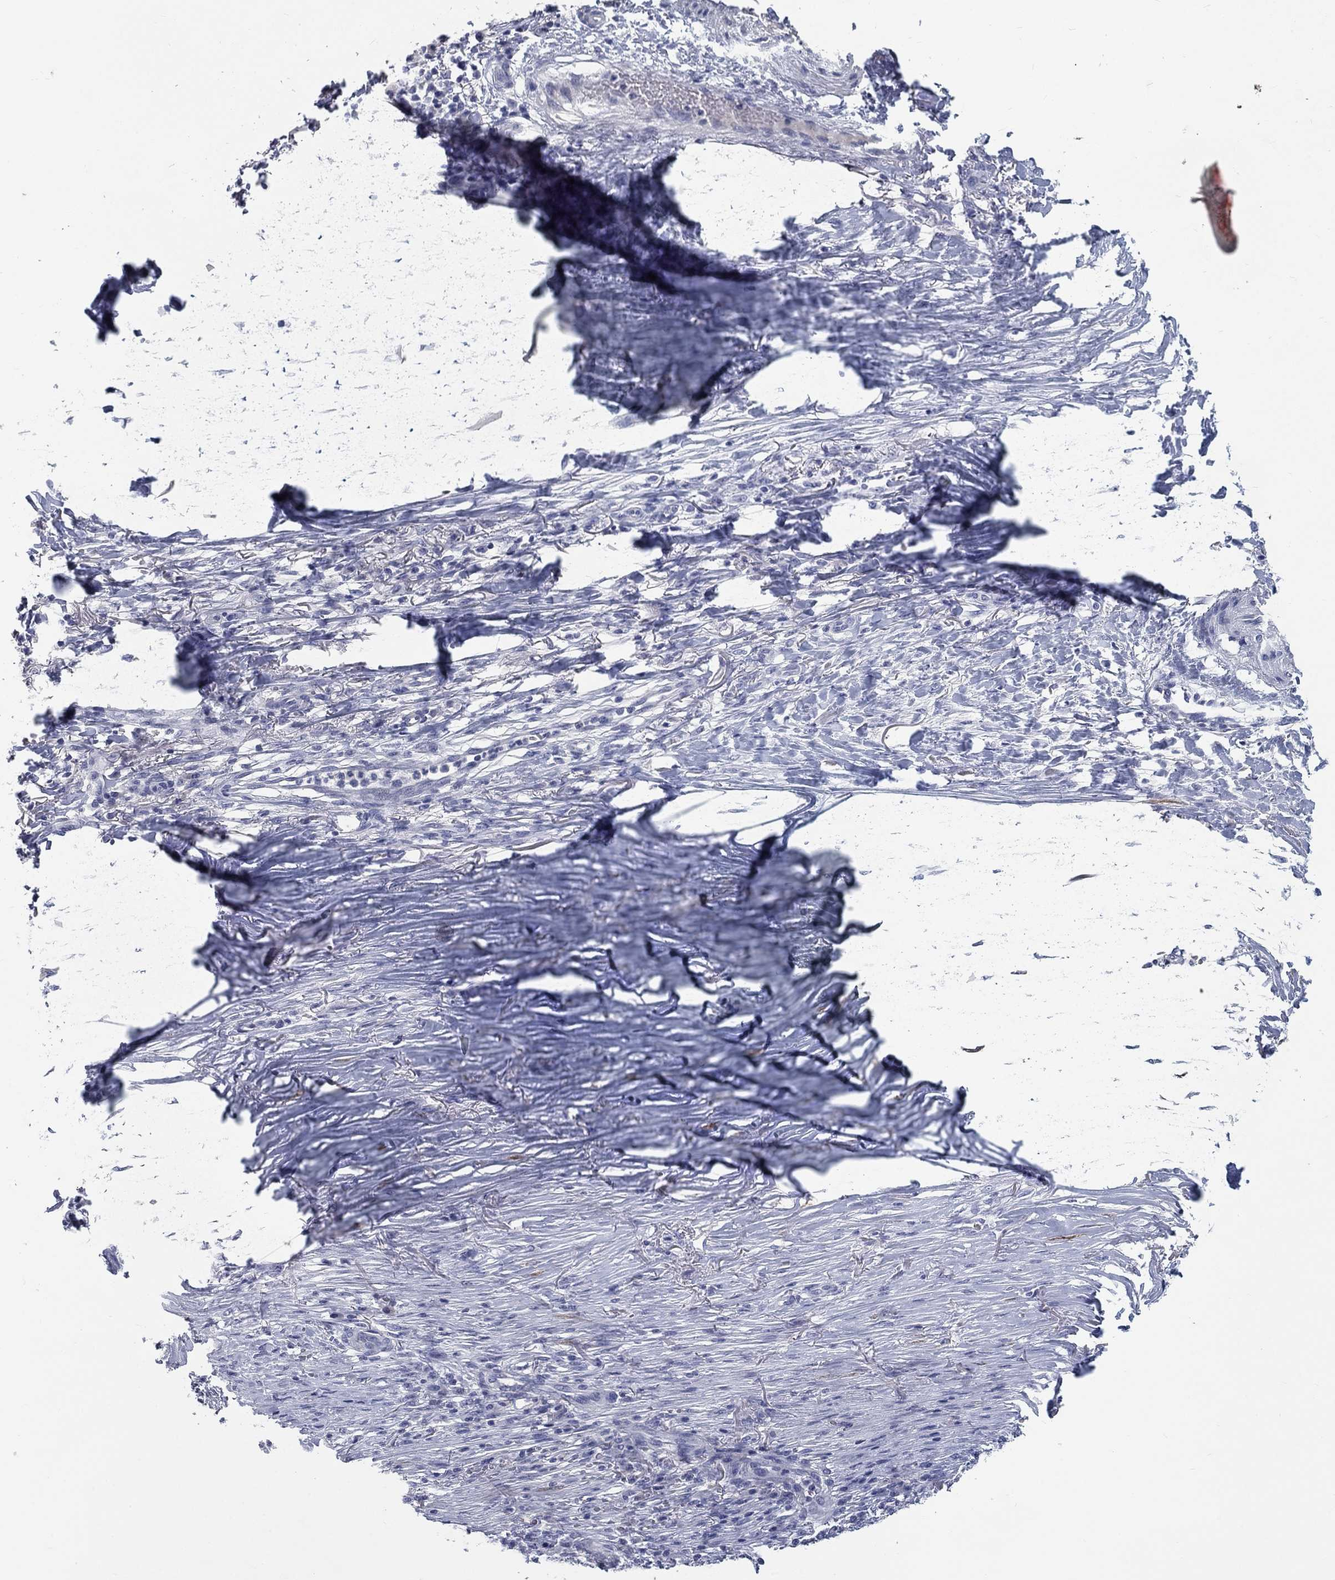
{"staining": {"intensity": "negative", "quantity": "none", "location": "none"}, "tissue": "skin cancer", "cell_type": "Tumor cells", "image_type": "cancer", "snomed": [{"axis": "morphology", "description": "Squamous cell carcinoma, NOS"}, {"axis": "topography", "description": "Skin"}], "caption": "Tumor cells show no significant protein staining in skin cancer. Brightfield microscopy of immunohistochemistry (IHC) stained with DAB (brown) and hematoxylin (blue), captured at high magnification.", "gene": "ELAVL4", "patient": {"sex": "male", "age": 70}}